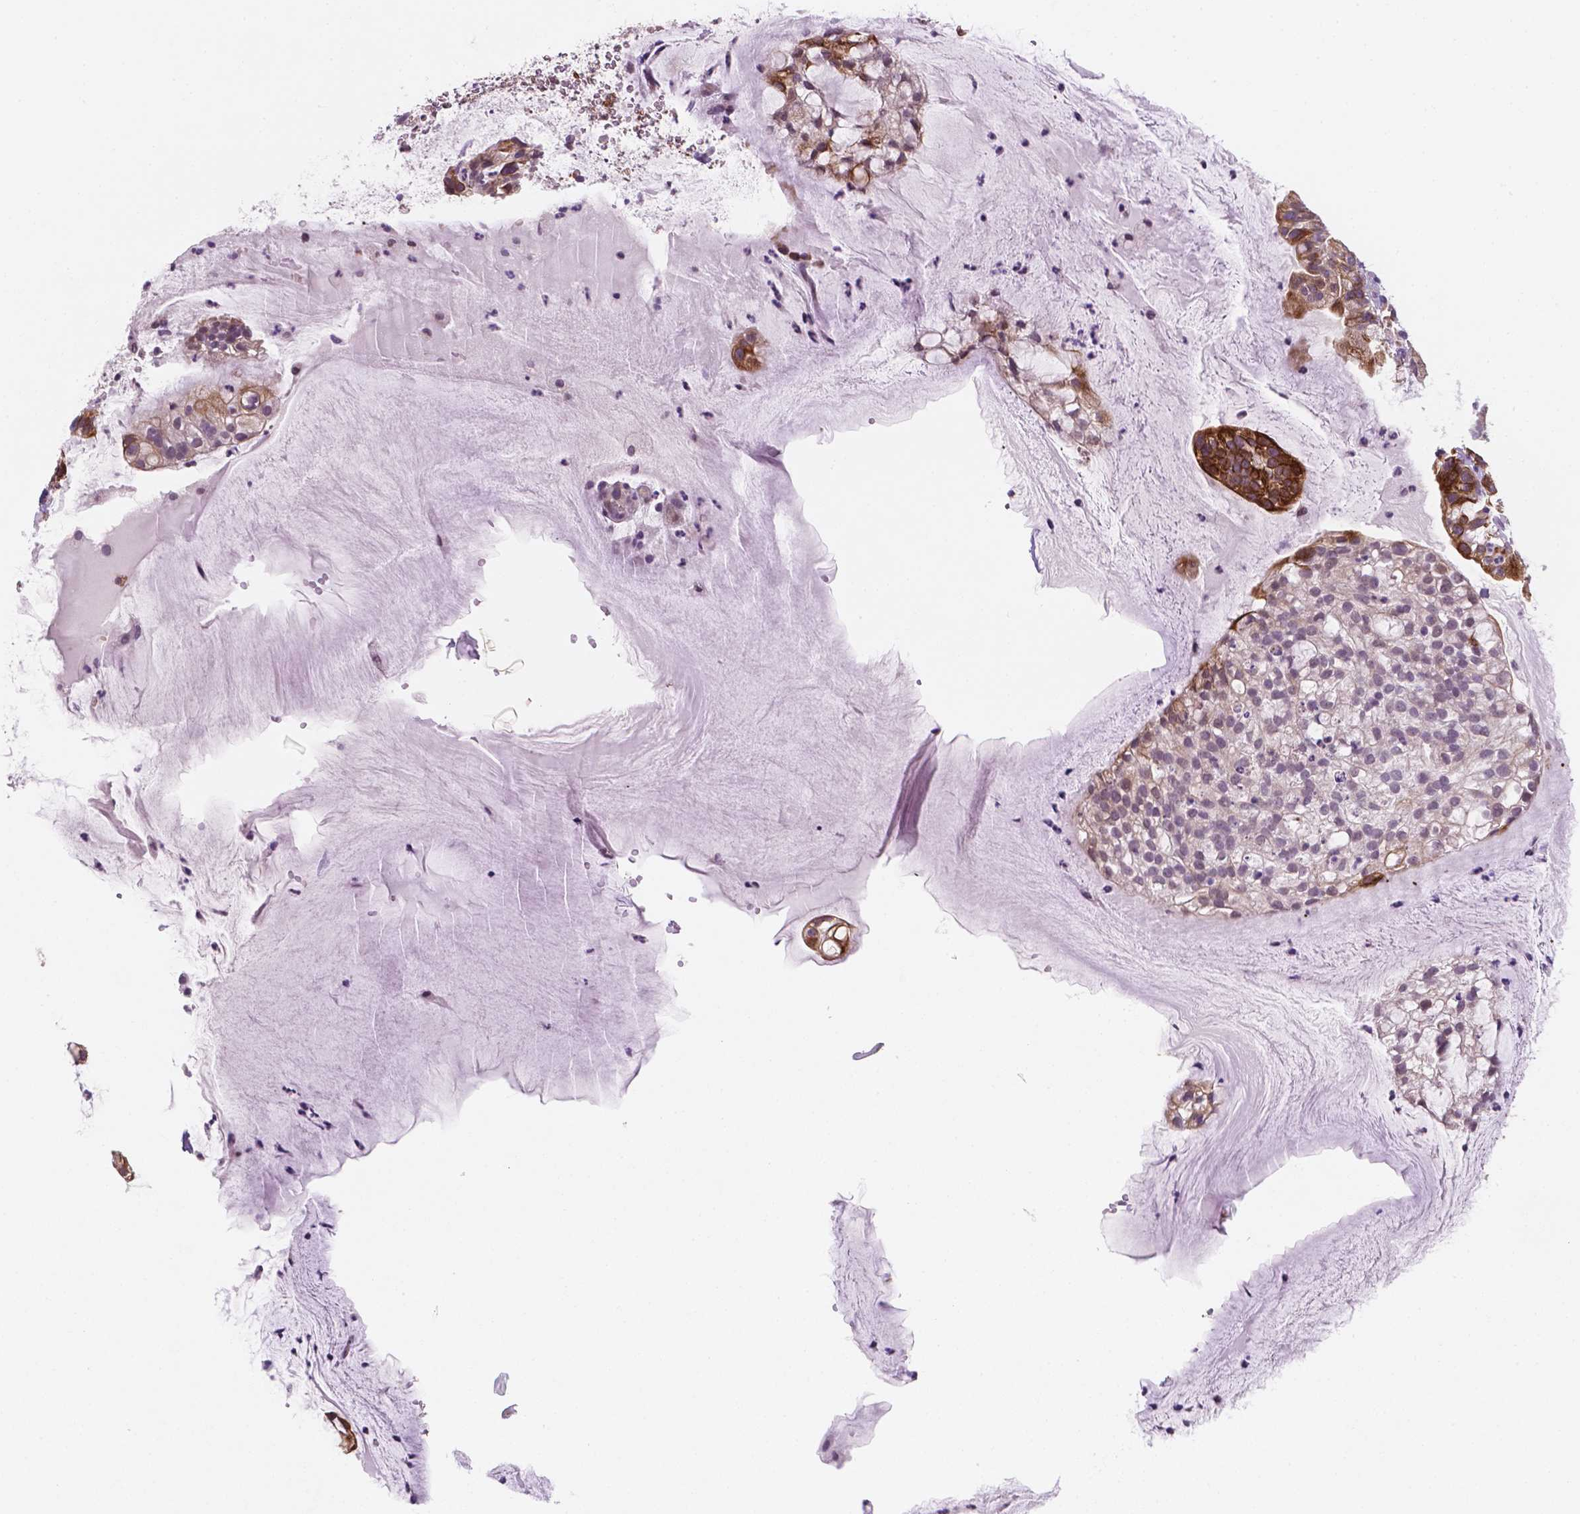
{"staining": {"intensity": "strong", "quantity": "25%-75%", "location": "cytoplasmic/membranous"}, "tissue": "cervical cancer", "cell_type": "Tumor cells", "image_type": "cancer", "snomed": [{"axis": "morphology", "description": "Adenocarcinoma, NOS"}, {"axis": "topography", "description": "Cervix"}], "caption": "About 25%-75% of tumor cells in cervical cancer (adenocarcinoma) exhibit strong cytoplasmic/membranous protein staining as visualized by brown immunohistochemical staining.", "gene": "SHLD3", "patient": {"sex": "female", "age": 41}}